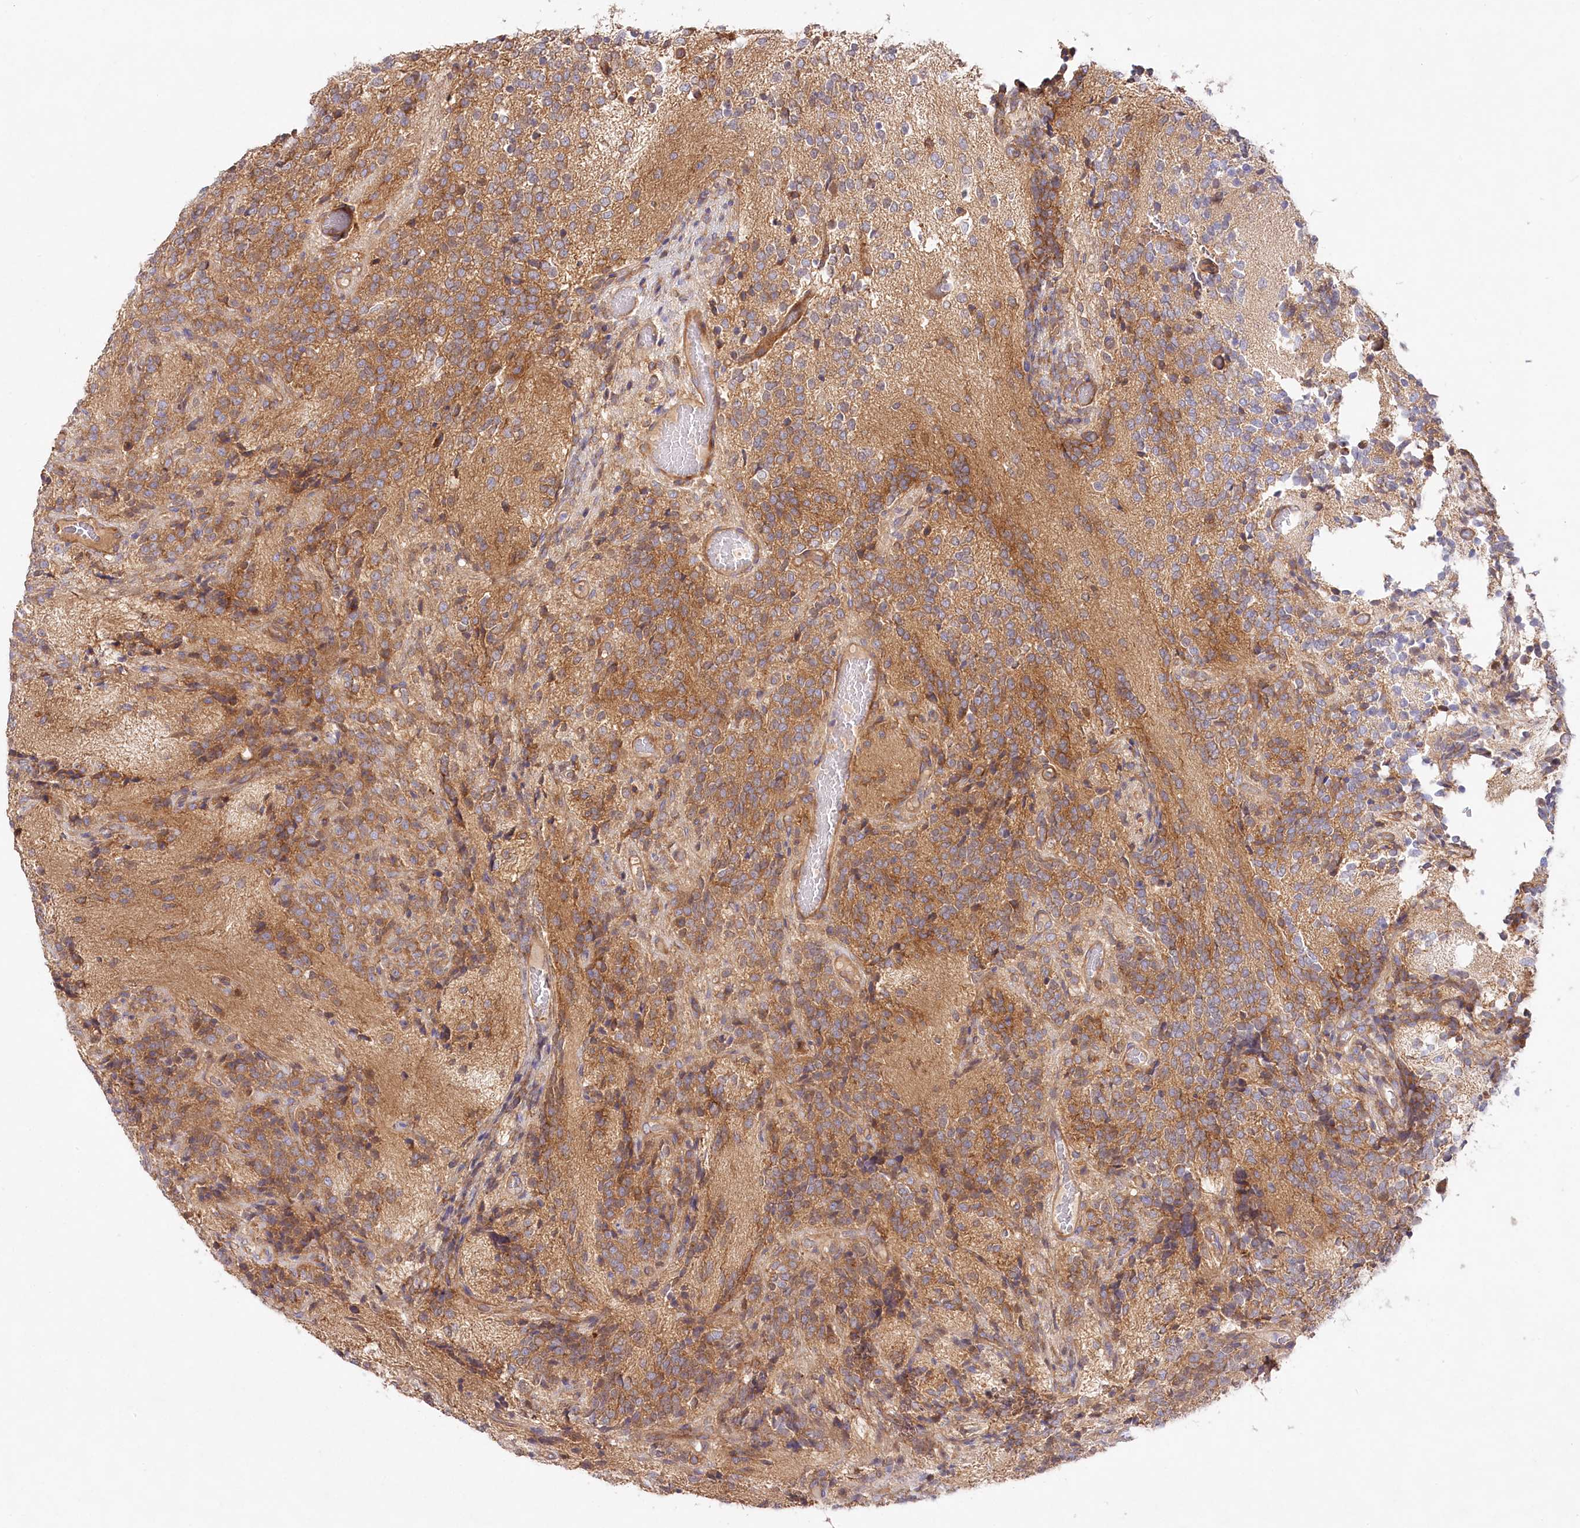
{"staining": {"intensity": "moderate", "quantity": ">75%", "location": "cytoplasmic/membranous"}, "tissue": "glioma", "cell_type": "Tumor cells", "image_type": "cancer", "snomed": [{"axis": "morphology", "description": "Glioma, malignant, Low grade"}, {"axis": "topography", "description": "Brain"}], "caption": "An IHC micrograph of tumor tissue is shown. Protein staining in brown shows moderate cytoplasmic/membranous positivity in malignant glioma (low-grade) within tumor cells.", "gene": "ABRAXAS2", "patient": {"sex": "female", "age": 1}}